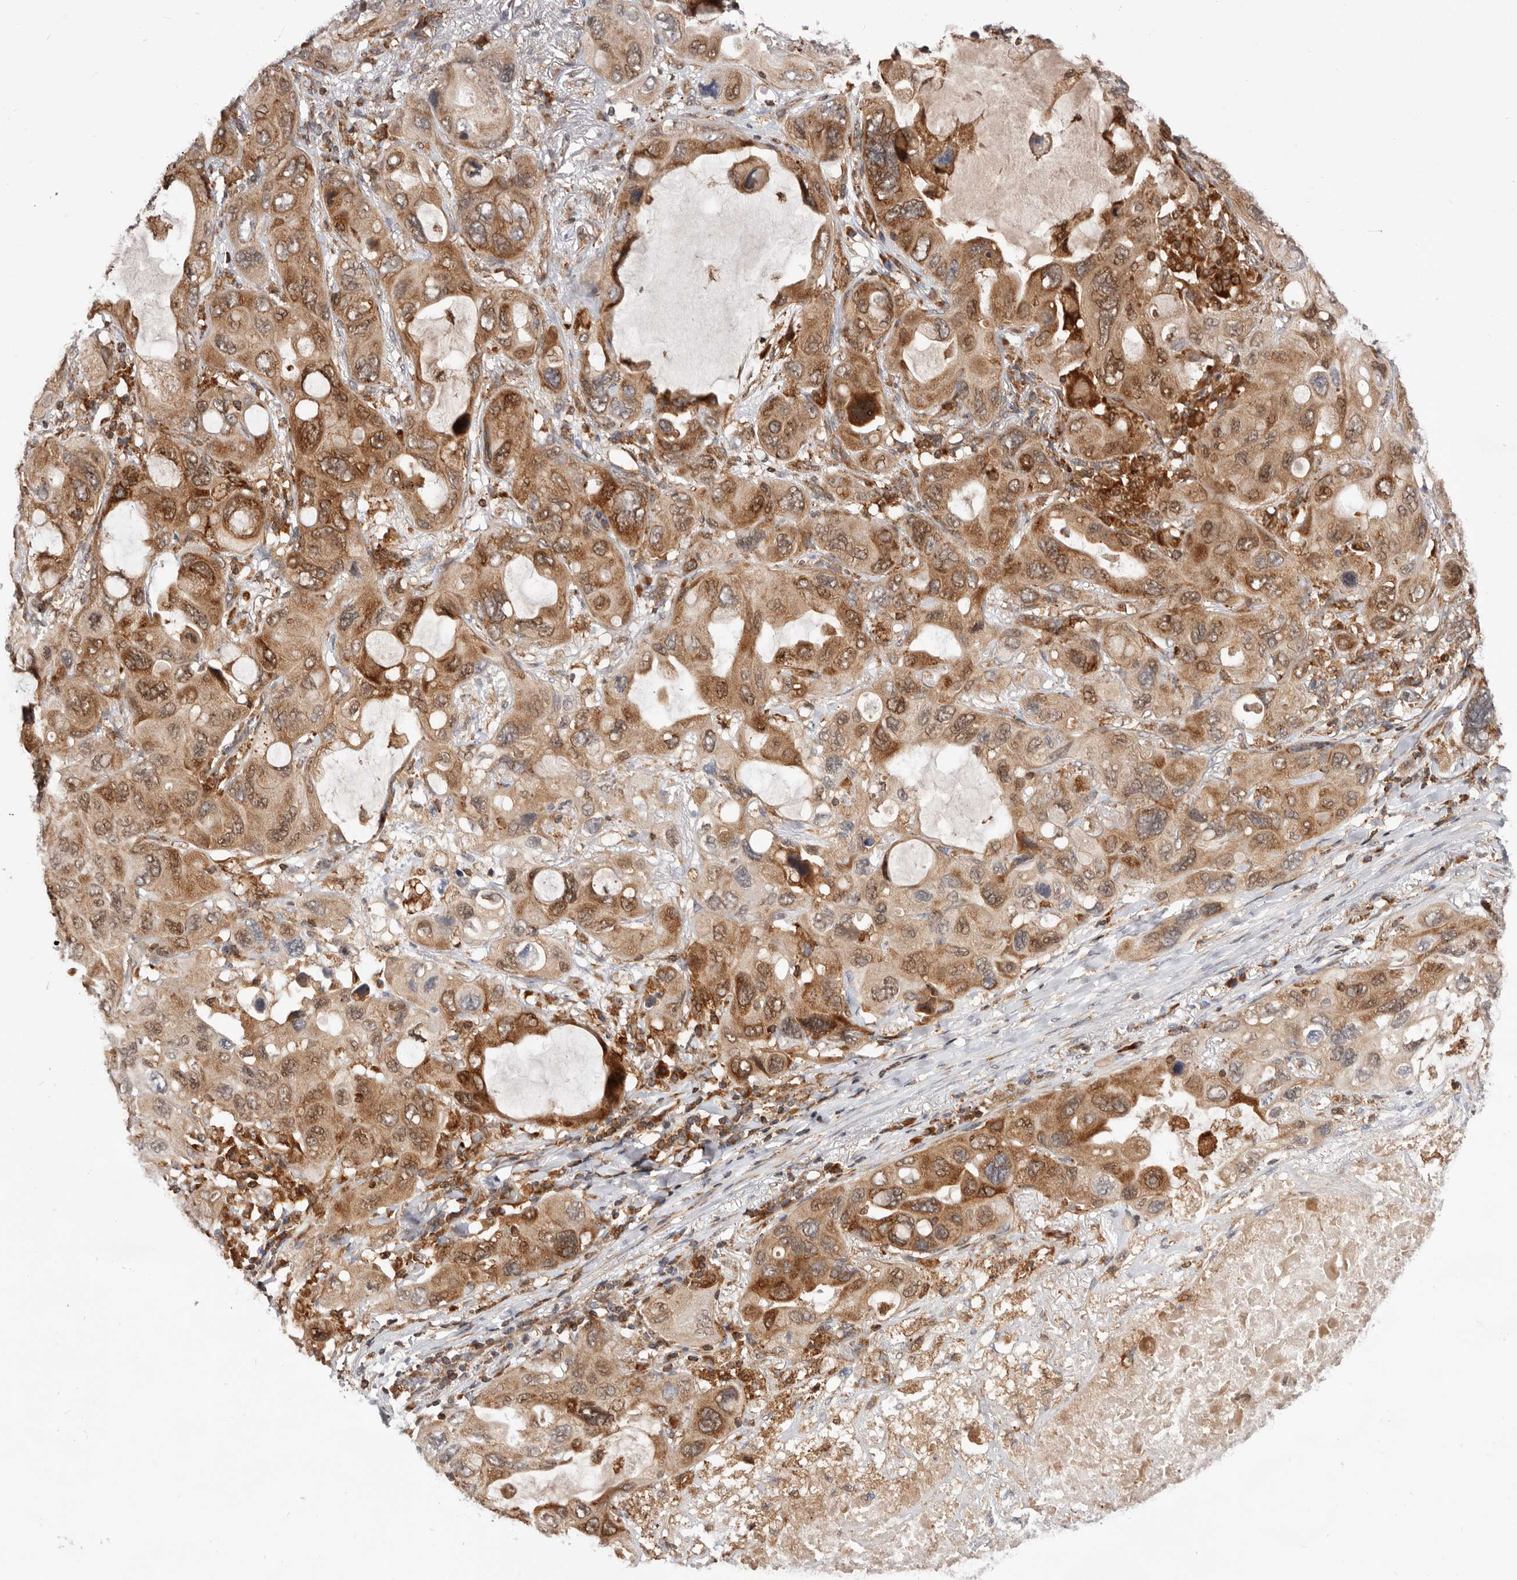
{"staining": {"intensity": "moderate", "quantity": ">75%", "location": "cytoplasmic/membranous"}, "tissue": "lung cancer", "cell_type": "Tumor cells", "image_type": "cancer", "snomed": [{"axis": "morphology", "description": "Squamous cell carcinoma, NOS"}, {"axis": "topography", "description": "Lung"}], "caption": "A high-resolution histopathology image shows IHC staining of squamous cell carcinoma (lung), which shows moderate cytoplasmic/membranous staining in approximately >75% of tumor cells.", "gene": "RNF213", "patient": {"sex": "female", "age": 73}}